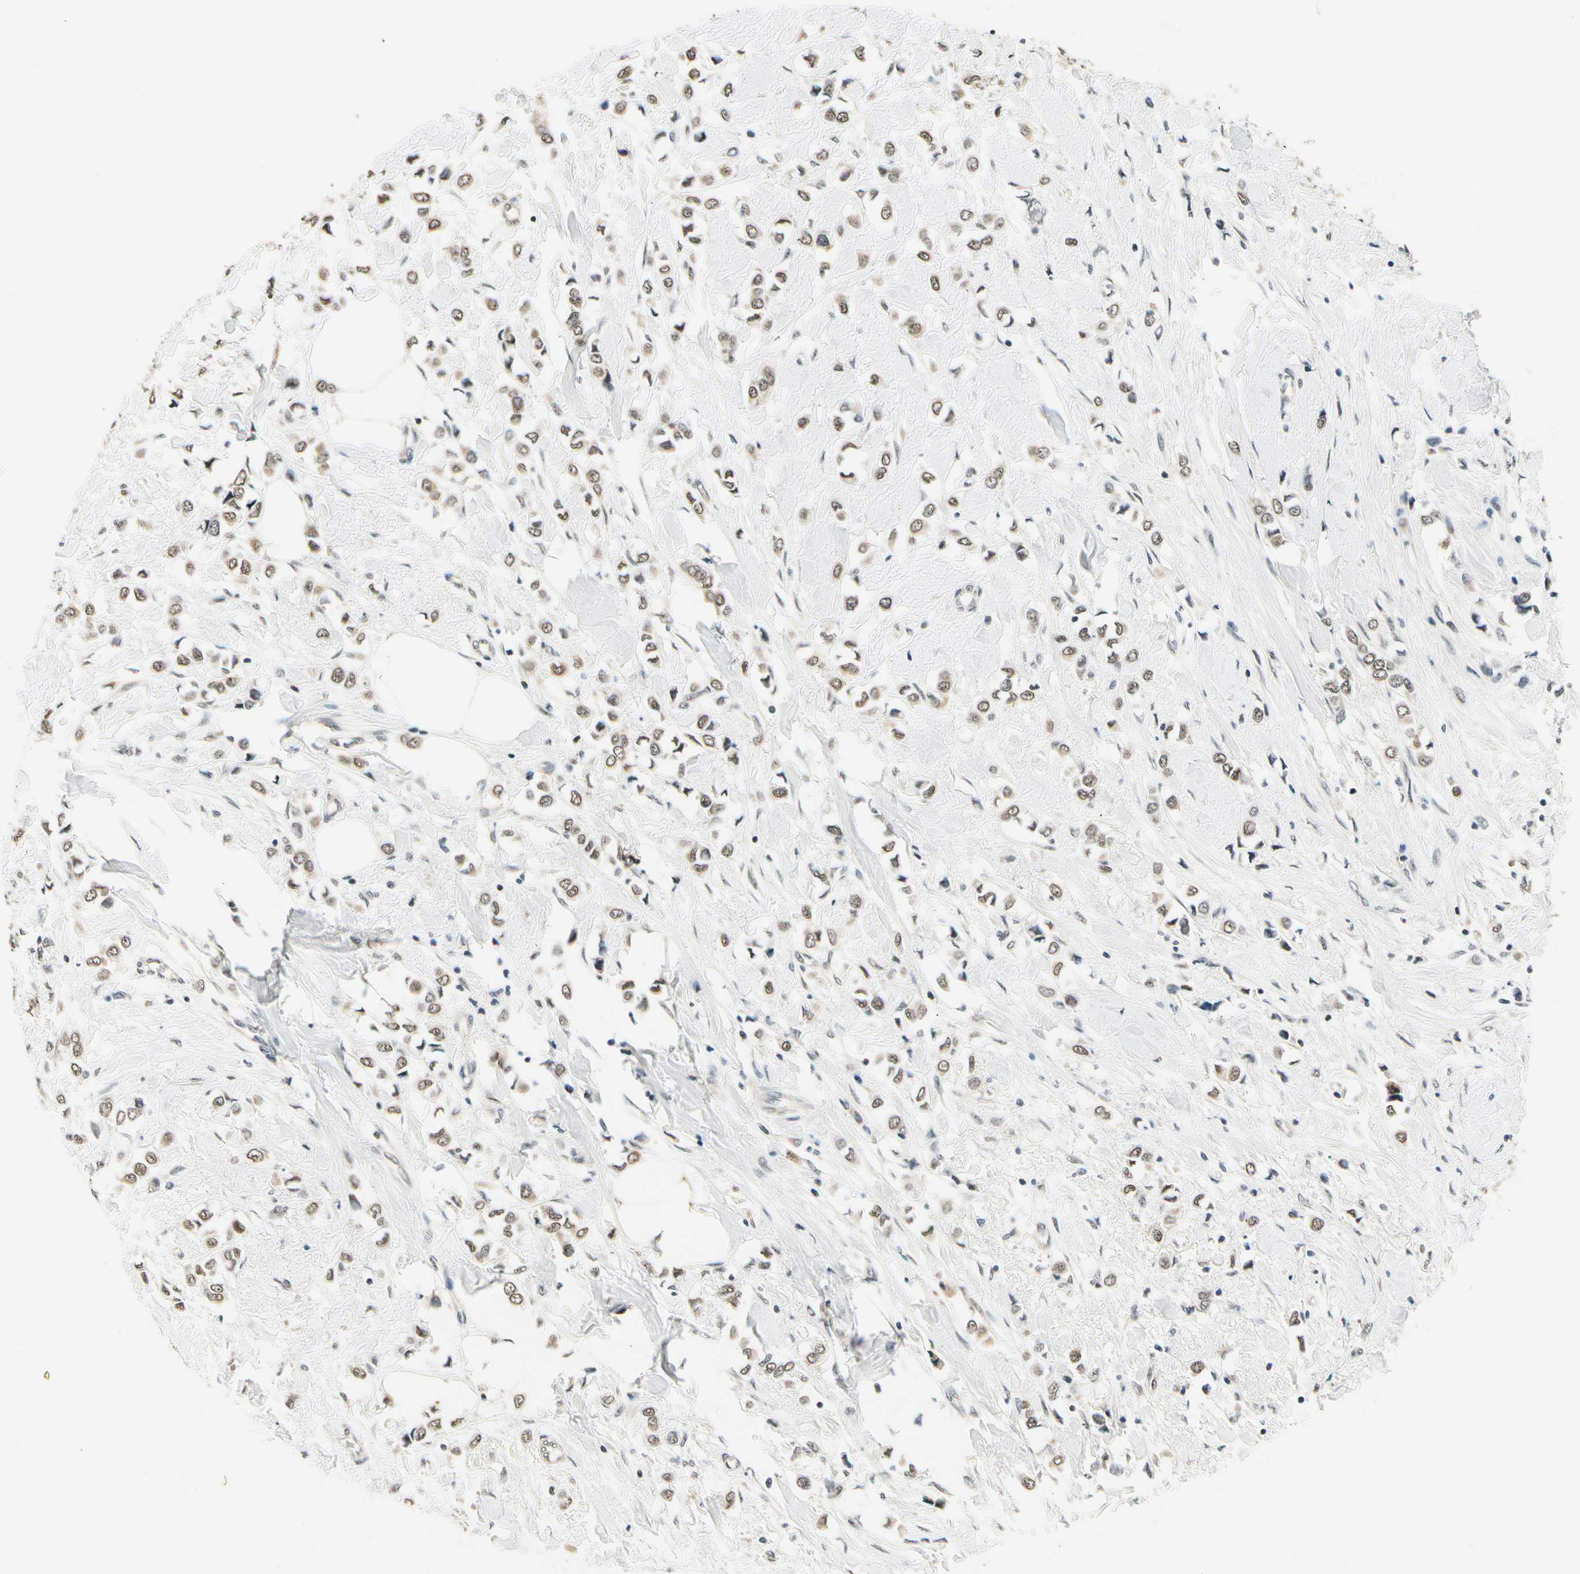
{"staining": {"intensity": "moderate", "quantity": "25%-75%", "location": "cytoplasmic/membranous"}, "tissue": "breast cancer", "cell_type": "Tumor cells", "image_type": "cancer", "snomed": [{"axis": "morphology", "description": "Lobular carcinoma"}, {"axis": "topography", "description": "Breast"}], "caption": "IHC (DAB) staining of breast cancer (lobular carcinoma) displays moderate cytoplasmic/membranous protein positivity in approximately 25%-75% of tumor cells.", "gene": "PDK2", "patient": {"sex": "female", "age": 51}}